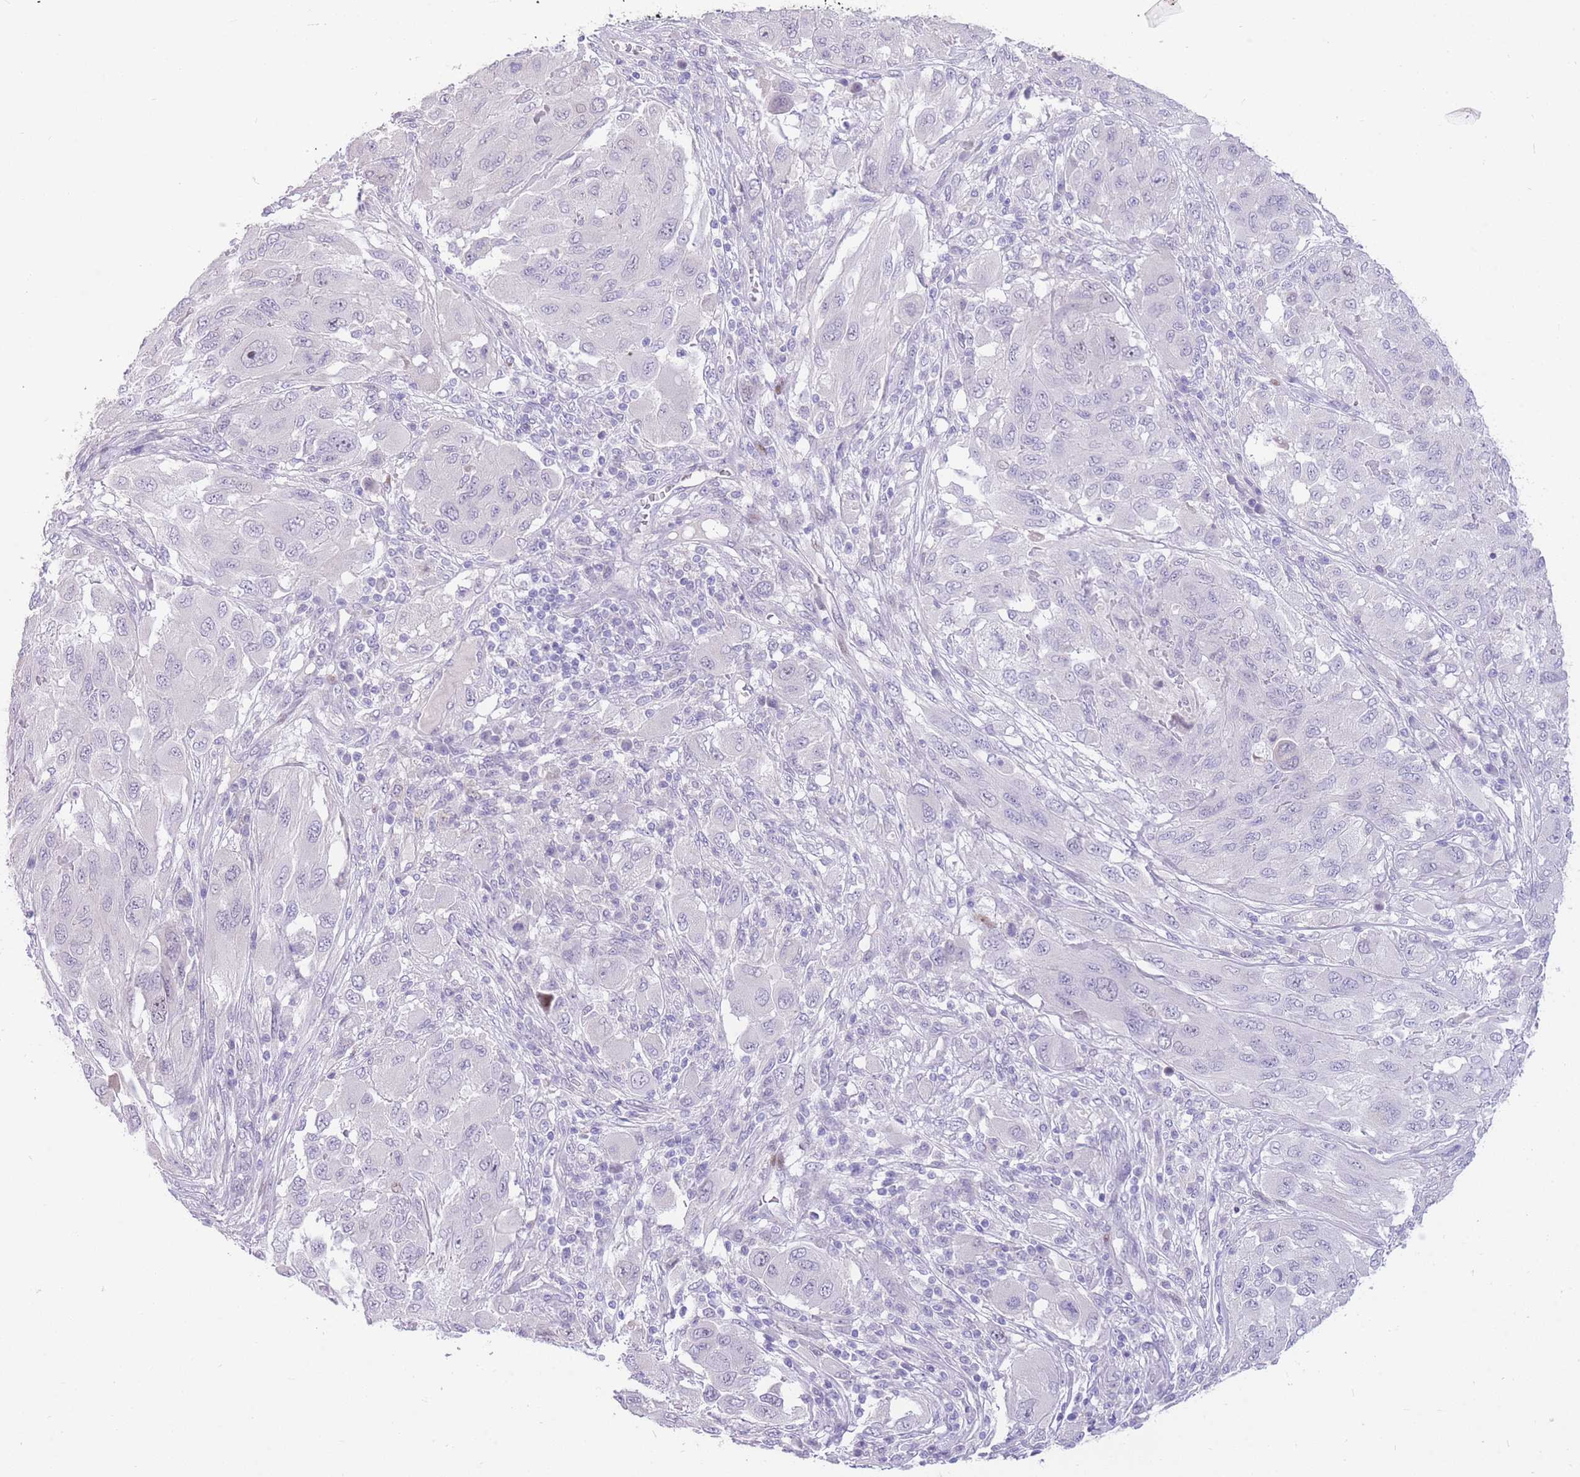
{"staining": {"intensity": "negative", "quantity": "none", "location": "none"}, "tissue": "melanoma", "cell_type": "Tumor cells", "image_type": "cancer", "snomed": [{"axis": "morphology", "description": "Malignant melanoma, NOS"}, {"axis": "topography", "description": "Skin"}], "caption": "Immunohistochemistry histopathology image of human melanoma stained for a protein (brown), which shows no staining in tumor cells. Brightfield microscopy of immunohistochemistry (IHC) stained with DAB (3,3'-diaminobenzidine) (brown) and hematoxylin (blue), captured at high magnification.", "gene": "SHCBP1", "patient": {"sex": "female", "age": 91}}